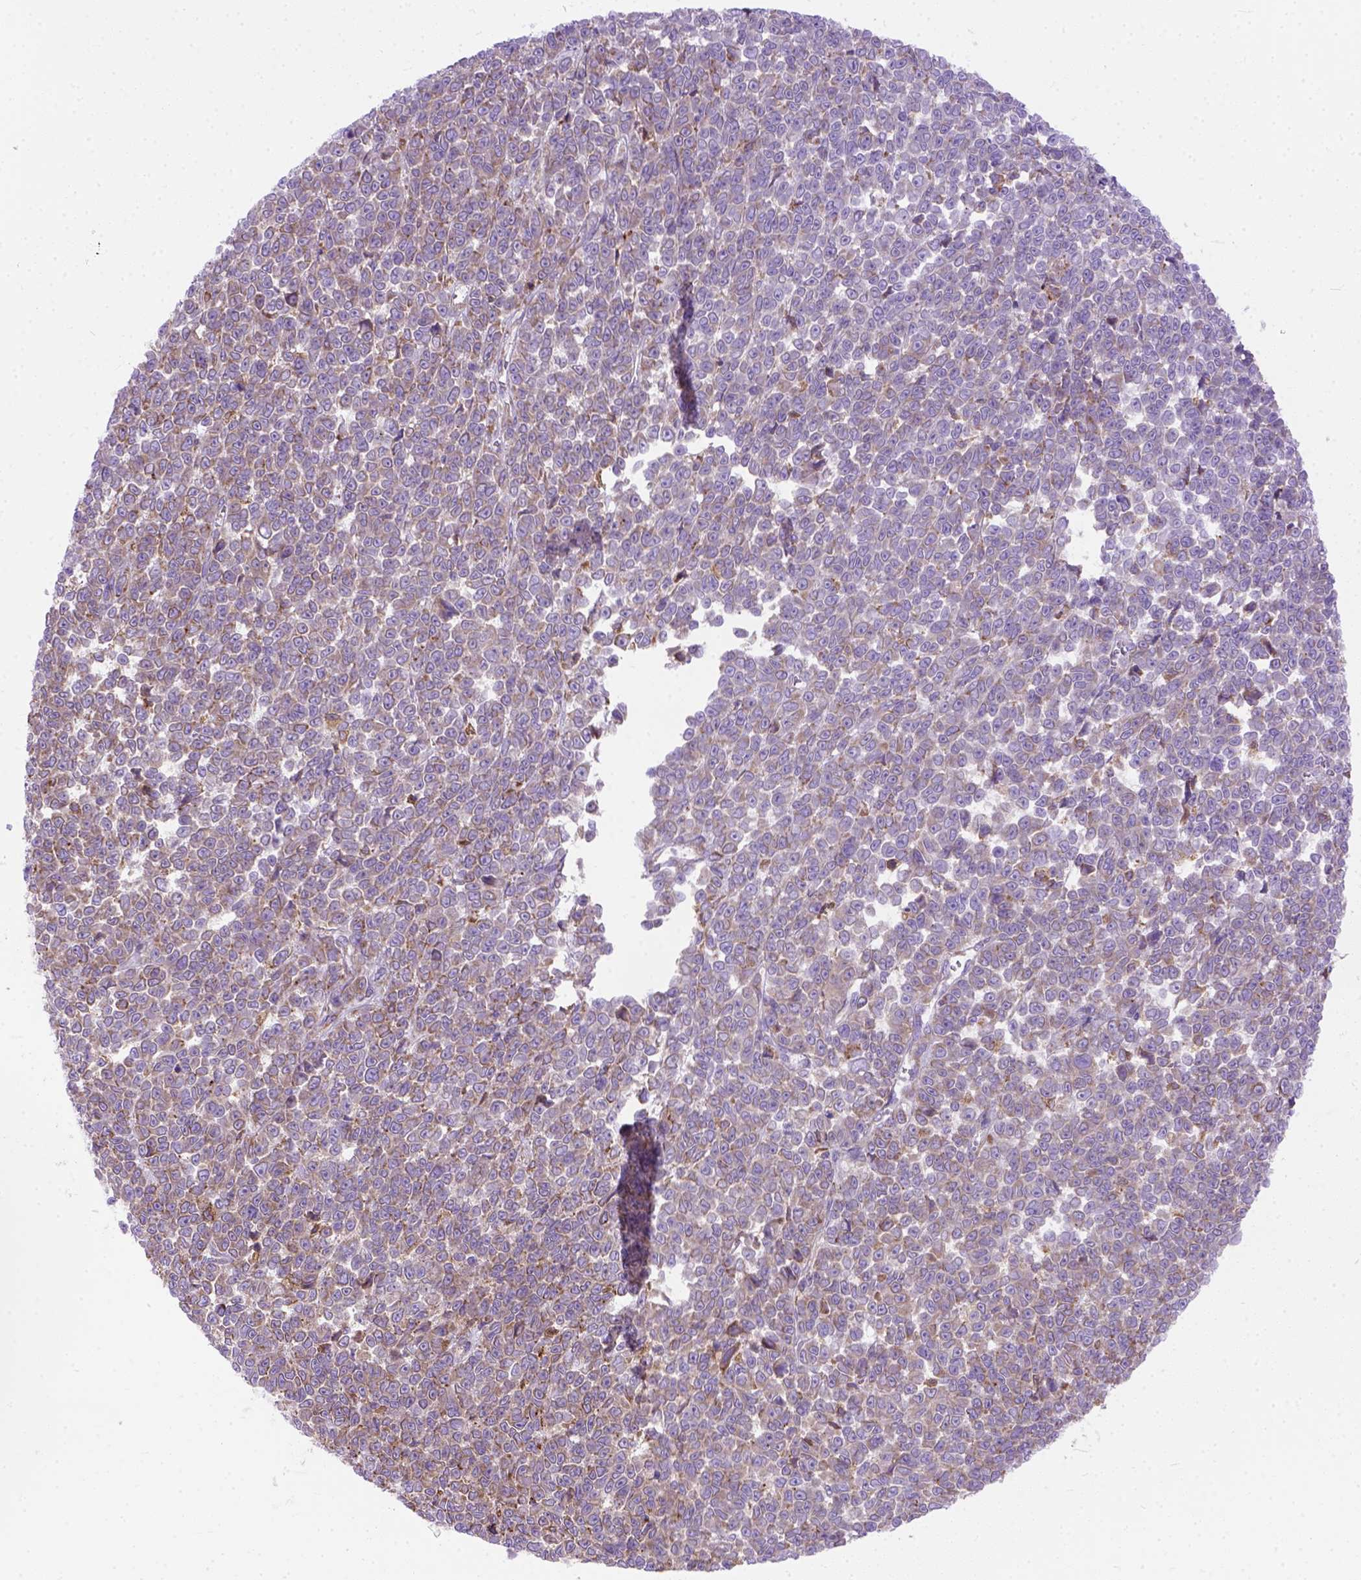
{"staining": {"intensity": "moderate", "quantity": "25%-75%", "location": "cytoplasmic/membranous"}, "tissue": "melanoma", "cell_type": "Tumor cells", "image_type": "cancer", "snomed": [{"axis": "morphology", "description": "Malignant melanoma, NOS"}, {"axis": "topography", "description": "Skin"}], "caption": "Immunohistochemical staining of melanoma shows medium levels of moderate cytoplasmic/membranous staining in approximately 25%-75% of tumor cells.", "gene": "PLK4", "patient": {"sex": "female", "age": 95}}